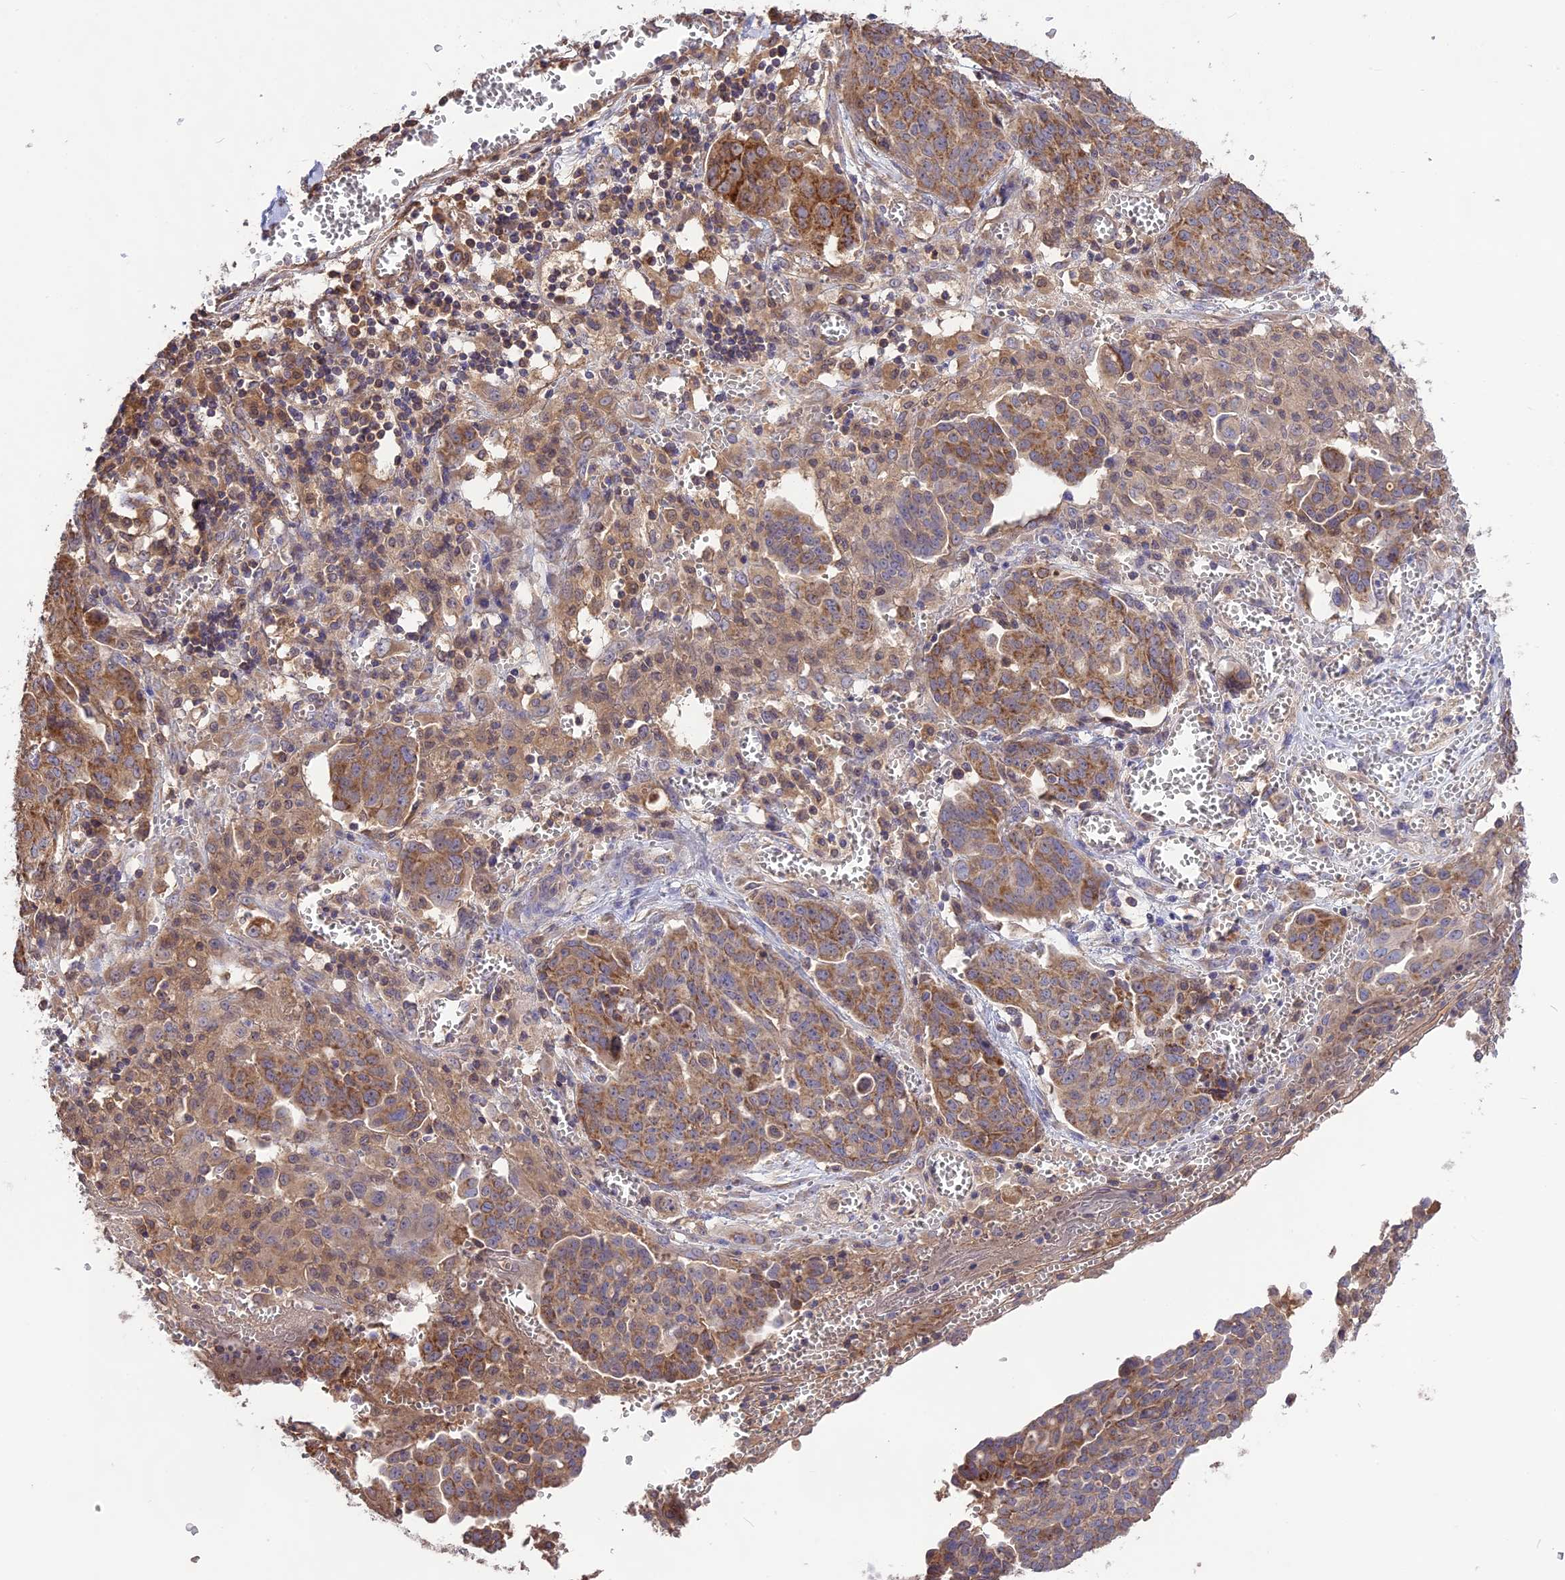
{"staining": {"intensity": "moderate", "quantity": ">75%", "location": "cytoplasmic/membranous"}, "tissue": "ovarian cancer", "cell_type": "Tumor cells", "image_type": "cancer", "snomed": [{"axis": "morphology", "description": "Cystadenocarcinoma, serous, NOS"}, {"axis": "topography", "description": "Soft tissue"}, {"axis": "topography", "description": "Ovary"}], "caption": "Ovarian cancer stained with a brown dye demonstrates moderate cytoplasmic/membranous positive expression in approximately >75% of tumor cells.", "gene": "NUDT8", "patient": {"sex": "female", "age": 57}}